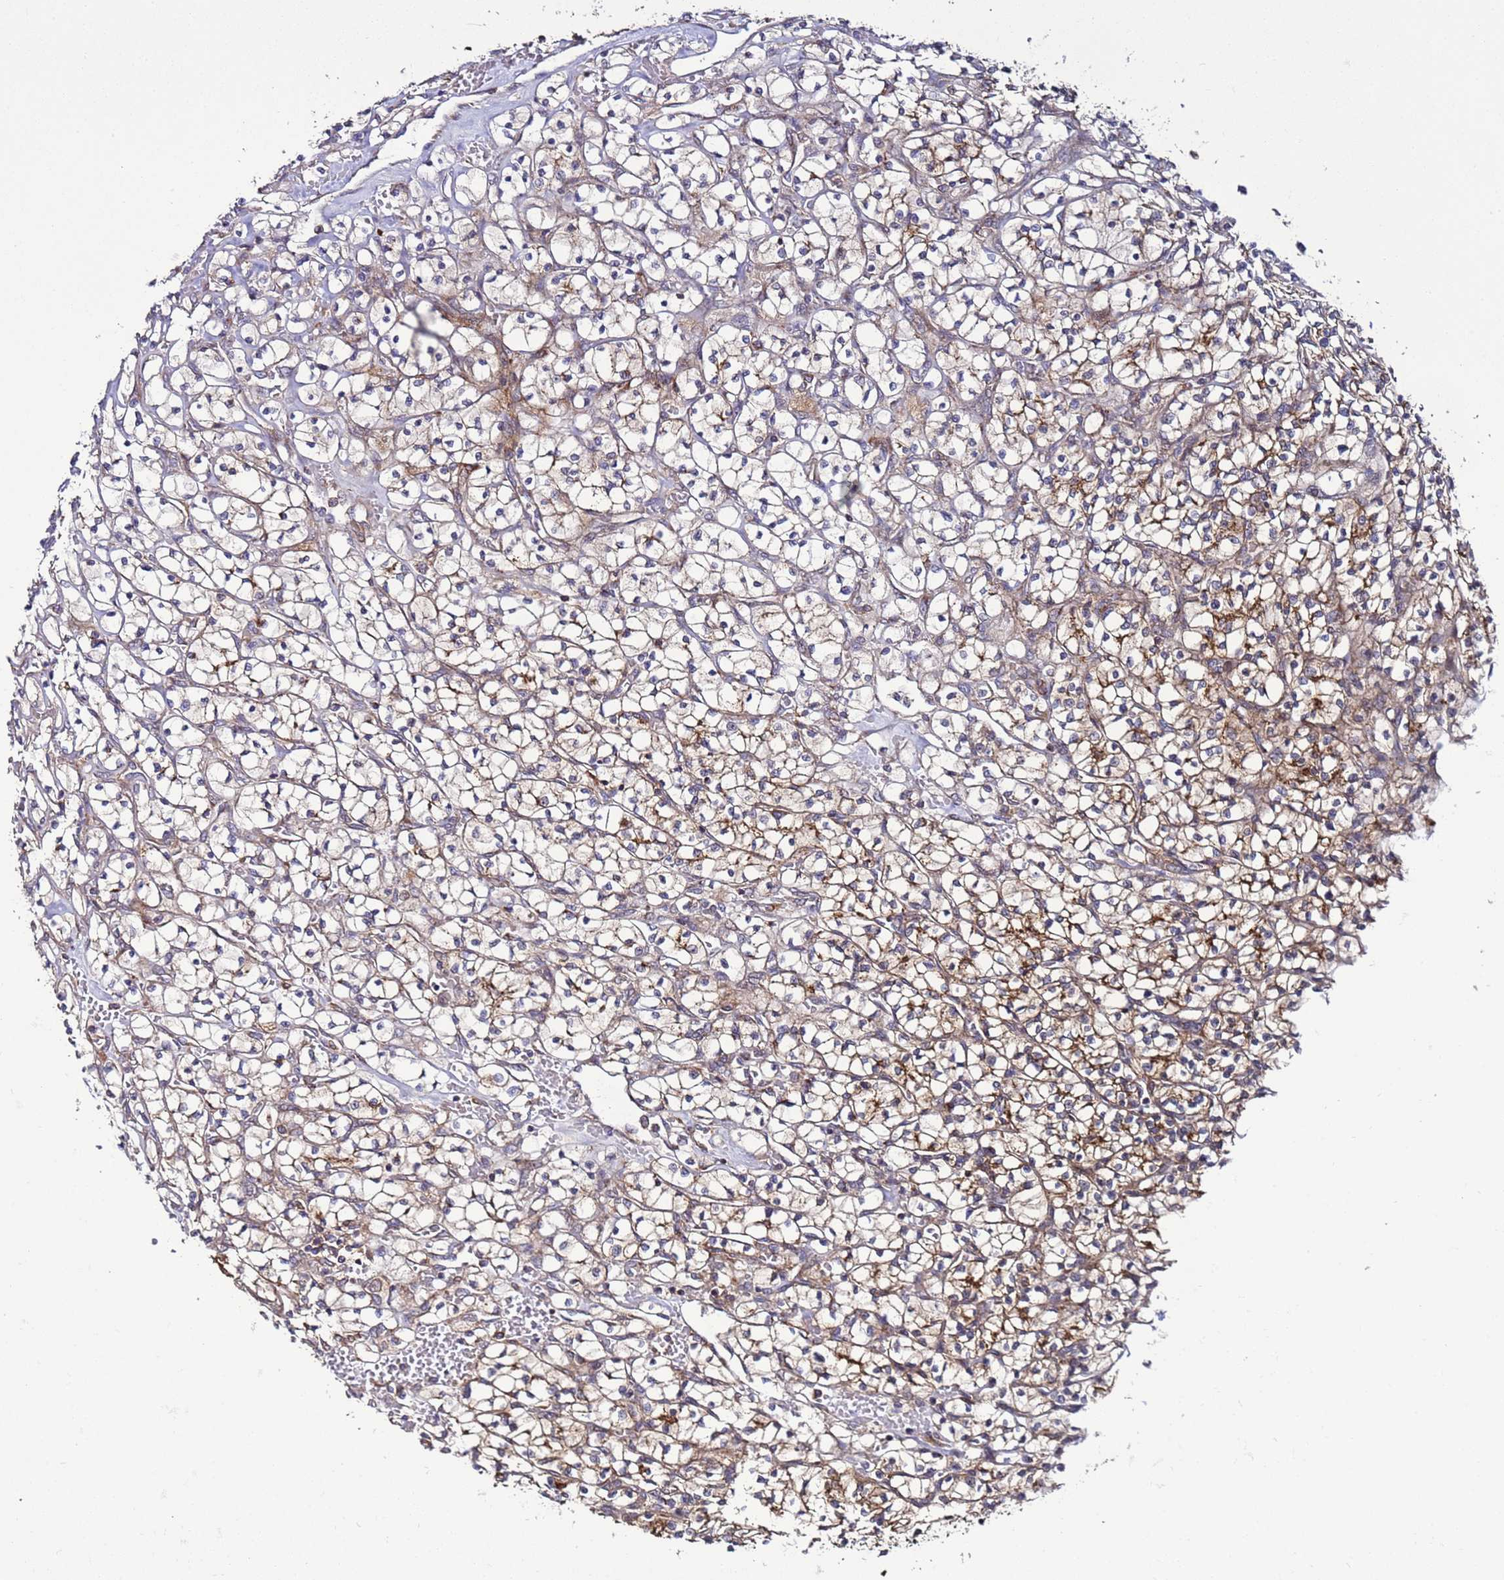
{"staining": {"intensity": "weak", "quantity": ">75%", "location": "cytoplasmic/membranous"}, "tissue": "renal cancer", "cell_type": "Tumor cells", "image_type": "cancer", "snomed": [{"axis": "morphology", "description": "Adenocarcinoma, NOS"}, {"axis": "topography", "description": "Kidney"}], "caption": "This is a histology image of immunohistochemistry staining of renal cancer (adenocarcinoma), which shows weak expression in the cytoplasmic/membranous of tumor cells.", "gene": "TMEM176B", "patient": {"sex": "female", "age": 64}}